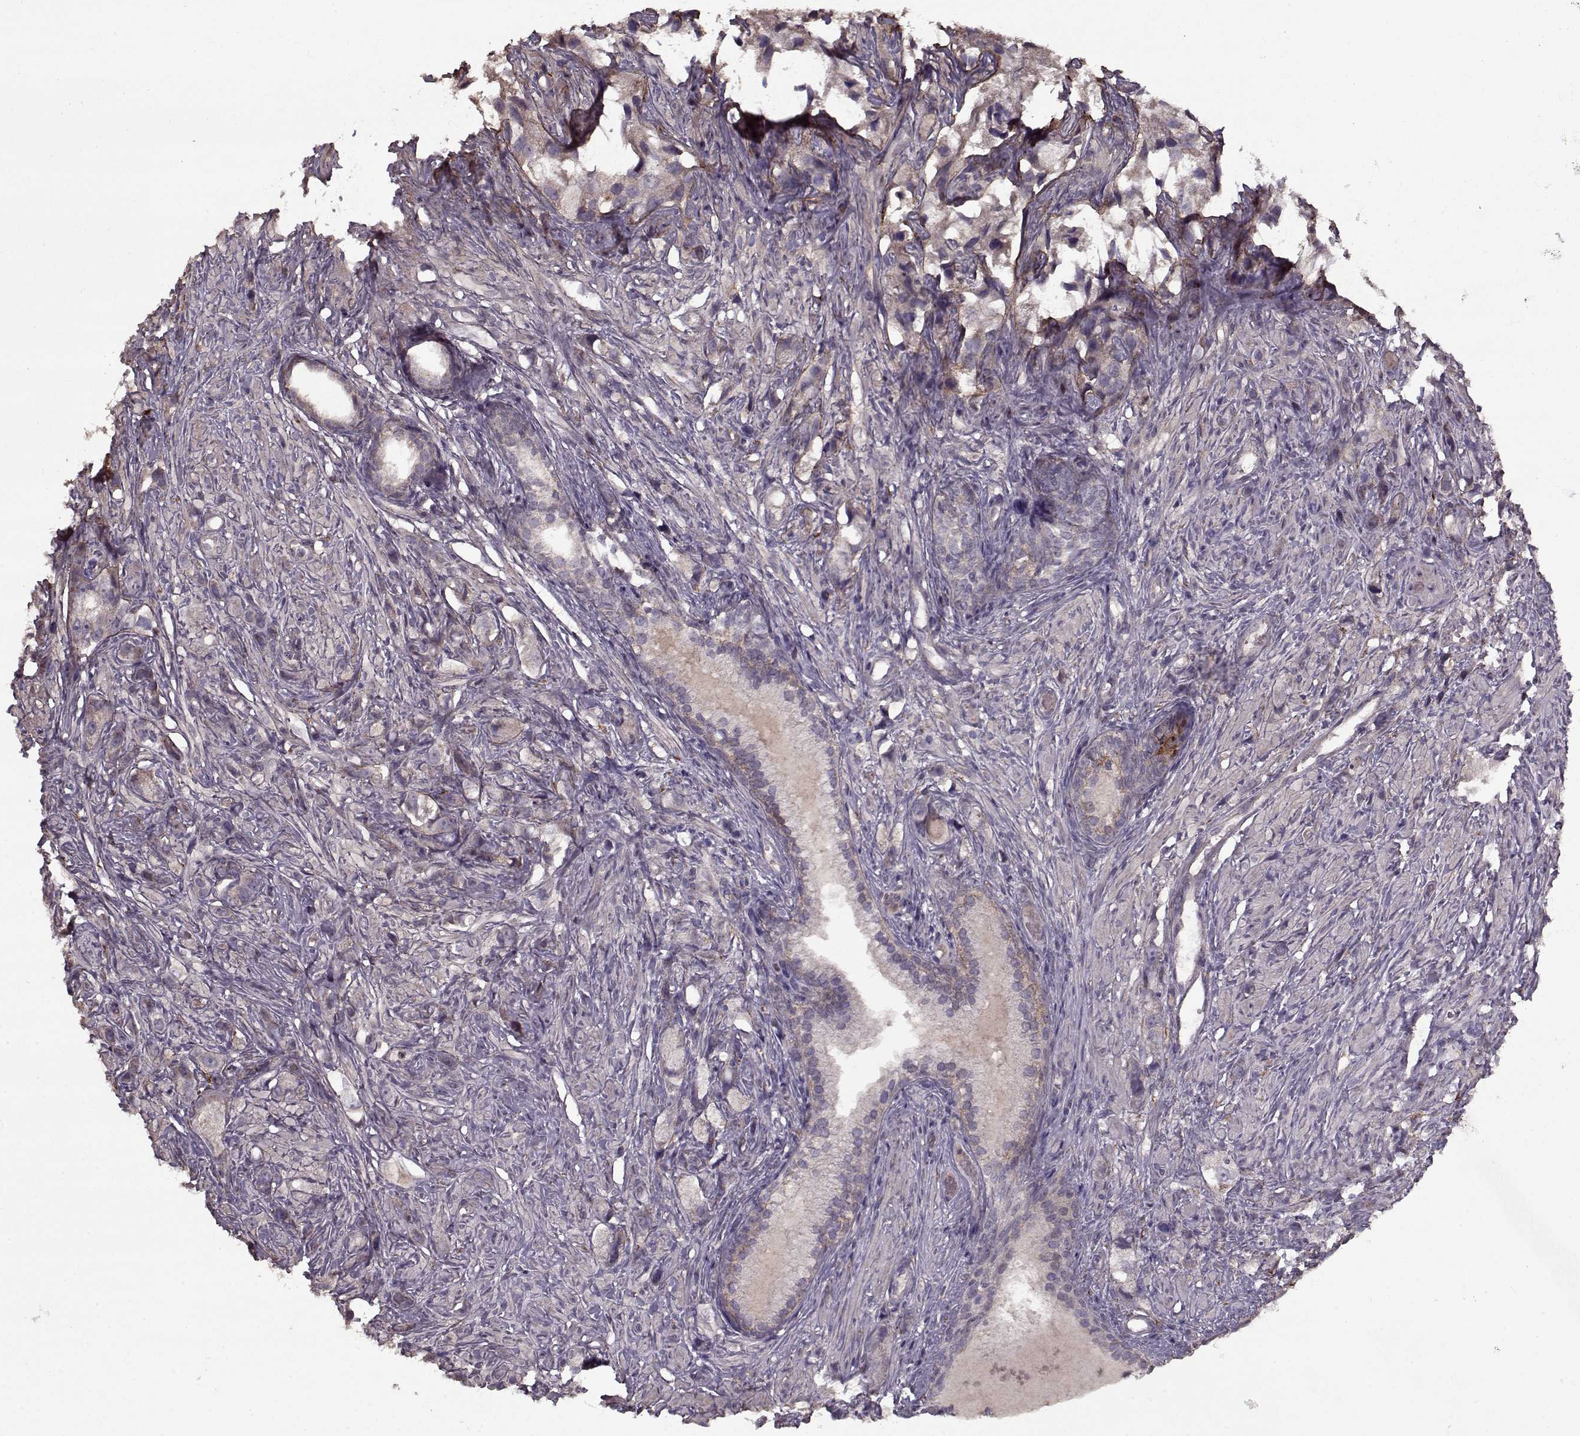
{"staining": {"intensity": "weak", "quantity": ">75%", "location": "cytoplasmic/membranous"}, "tissue": "prostate cancer", "cell_type": "Tumor cells", "image_type": "cancer", "snomed": [{"axis": "morphology", "description": "Adenocarcinoma, High grade"}, {"axis": "topography", "description": "Prostate"}], "caption": "IHC staining of prostate cancer, which displays low levels of weak cytoplasmic/membranous expression in about >75% of tumor cells indicating weak cytoplasmic/membranous protein positivity. The staining was performed using DAB (brown) for protein detection and nuclei were counterstained in hematoxylin (blue).", "gene": "LAMA2", "patient": {"sex": "male", "age": 75}}